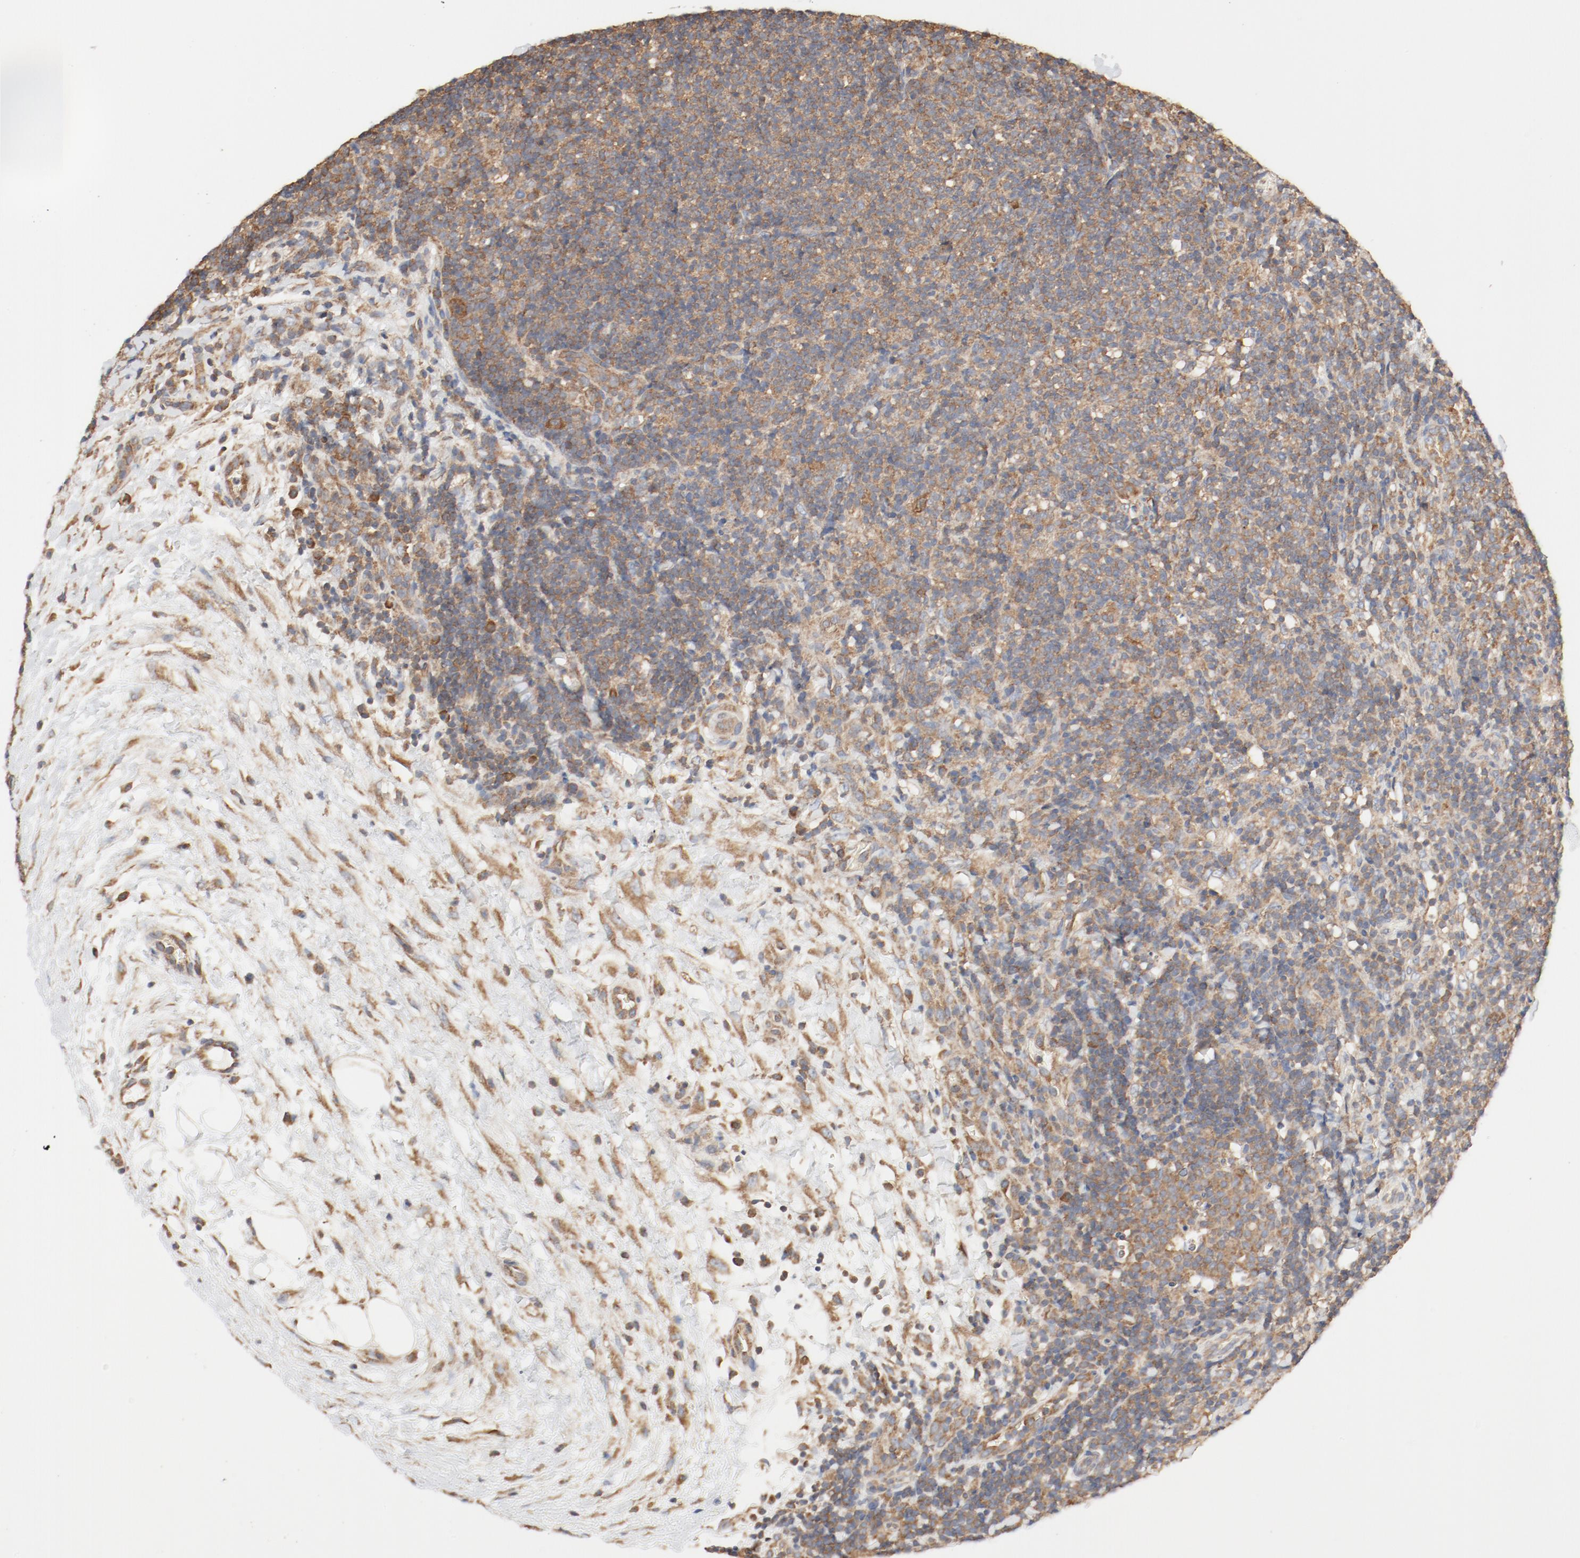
{"staining": {"intensity": "moderate", "quantity": ">75%", "location": "cytoplasmic/membranous"}, "tissue": "lymphoma", "cell_type": "Tumor cells", "image_type": "cancer", "snomed": [{"axis": "morphology", "description": "Malignant lymphoma, non-Hodgkin's type, Low grade"}, {"axis": "topography", "description": "Lymph node"}], "caption": "Moderate cytoplasmic/membranous positivity for a protein is identified in approximately >75% of tumor cells of malignant lymphoma, non-Hodgkin's type (low-grade) using IHC.", "gene": "RPS6", "patient": {"sex": "female", "age": 76}}